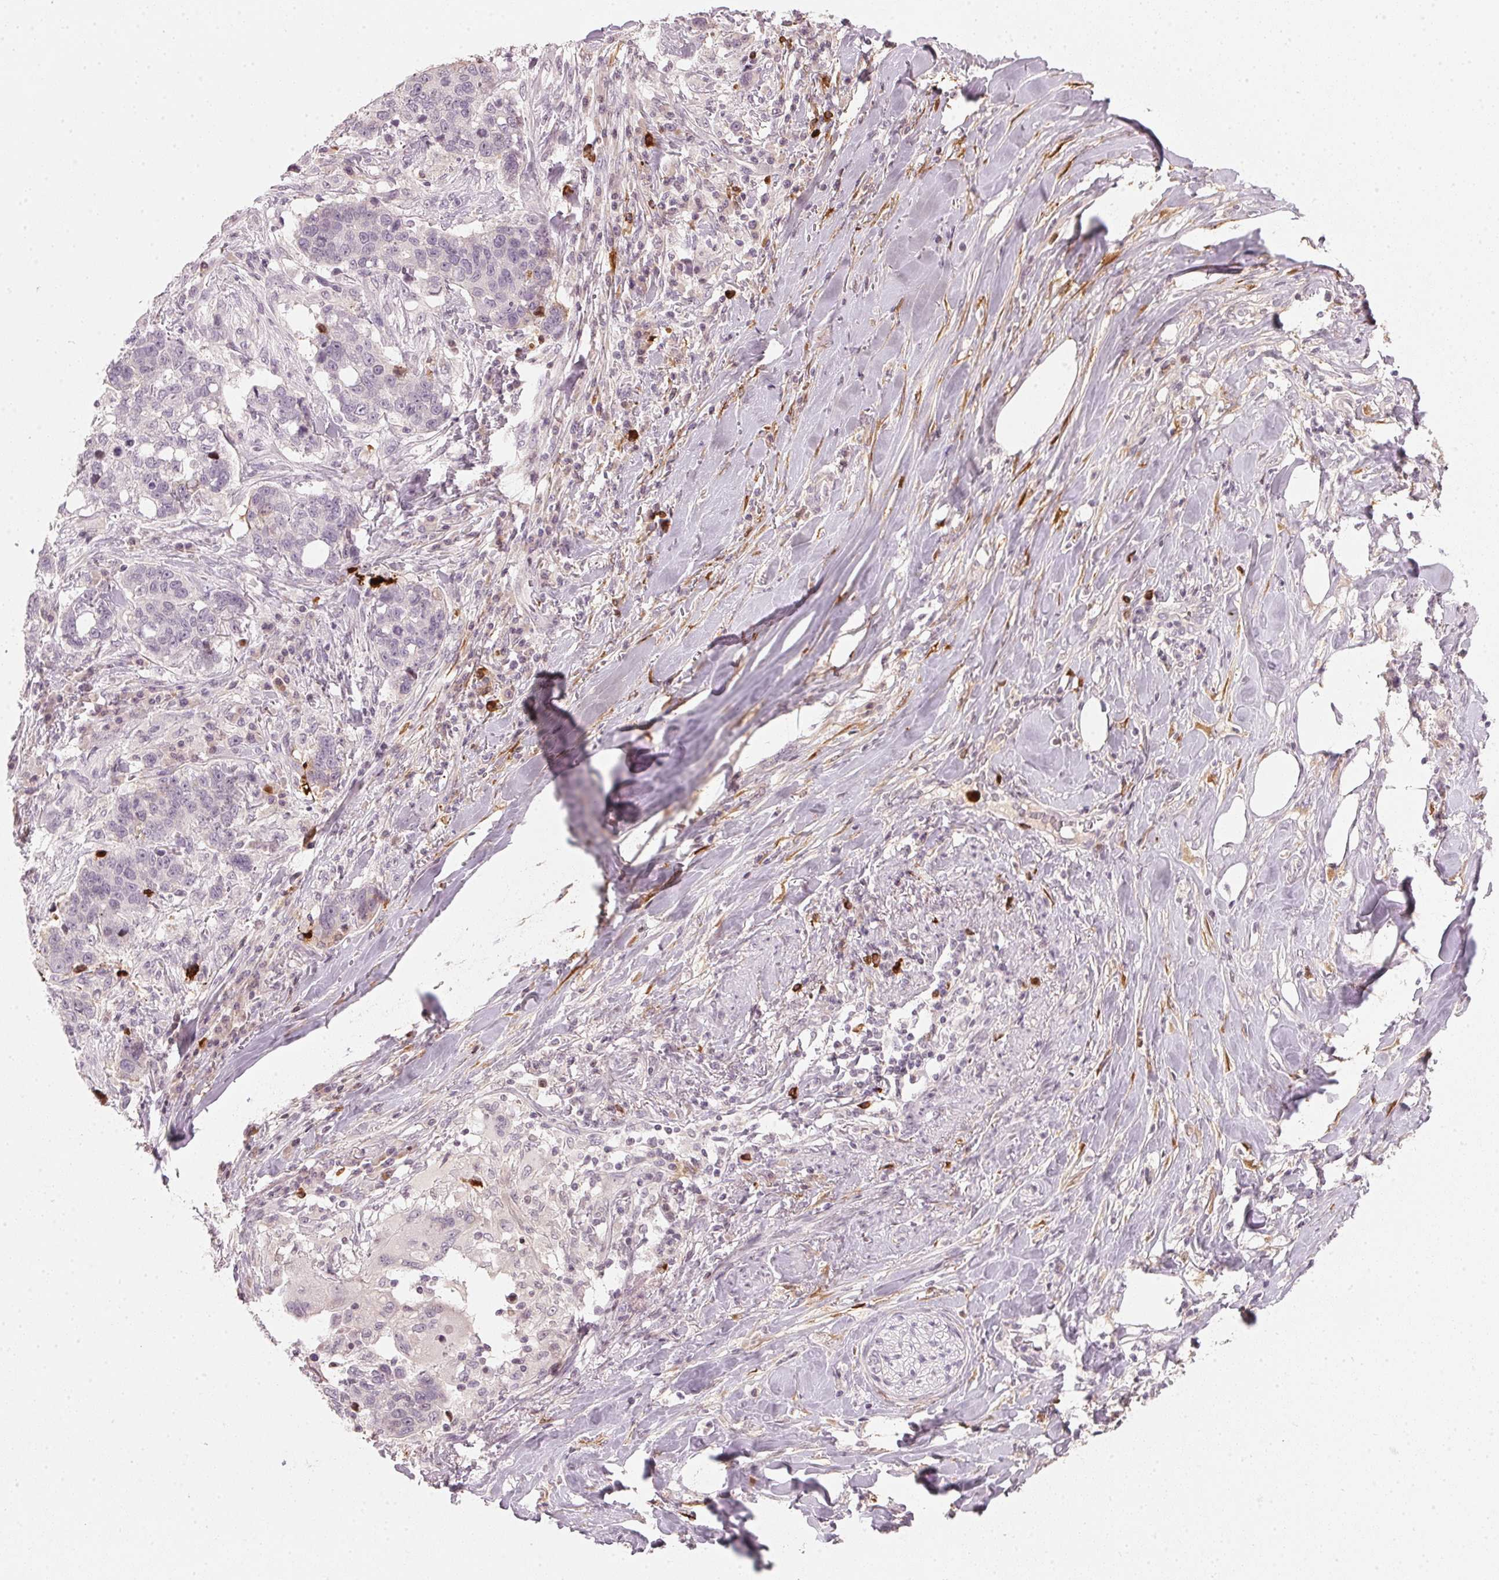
{"staining": {"intensity": "negative", "quantity": "none", "location": "none"}, "tissue": "lung cancer", "cell_type": "Tumor cells", "image_type": "cancer", "snomed": [{"axis": "morphology", "description": "Squamous cell carcinoma, NOS"}, {"axis": "topography", "description": "Lymph node"}, {"axis": "topography", "description": "Lung"}], "caption": "Tumor cells are negative for protein expression in human lung cancer (squamous cell carcinoma).", "gene": "SFRP4", "patient": {"sex": "male", "age": 61}}